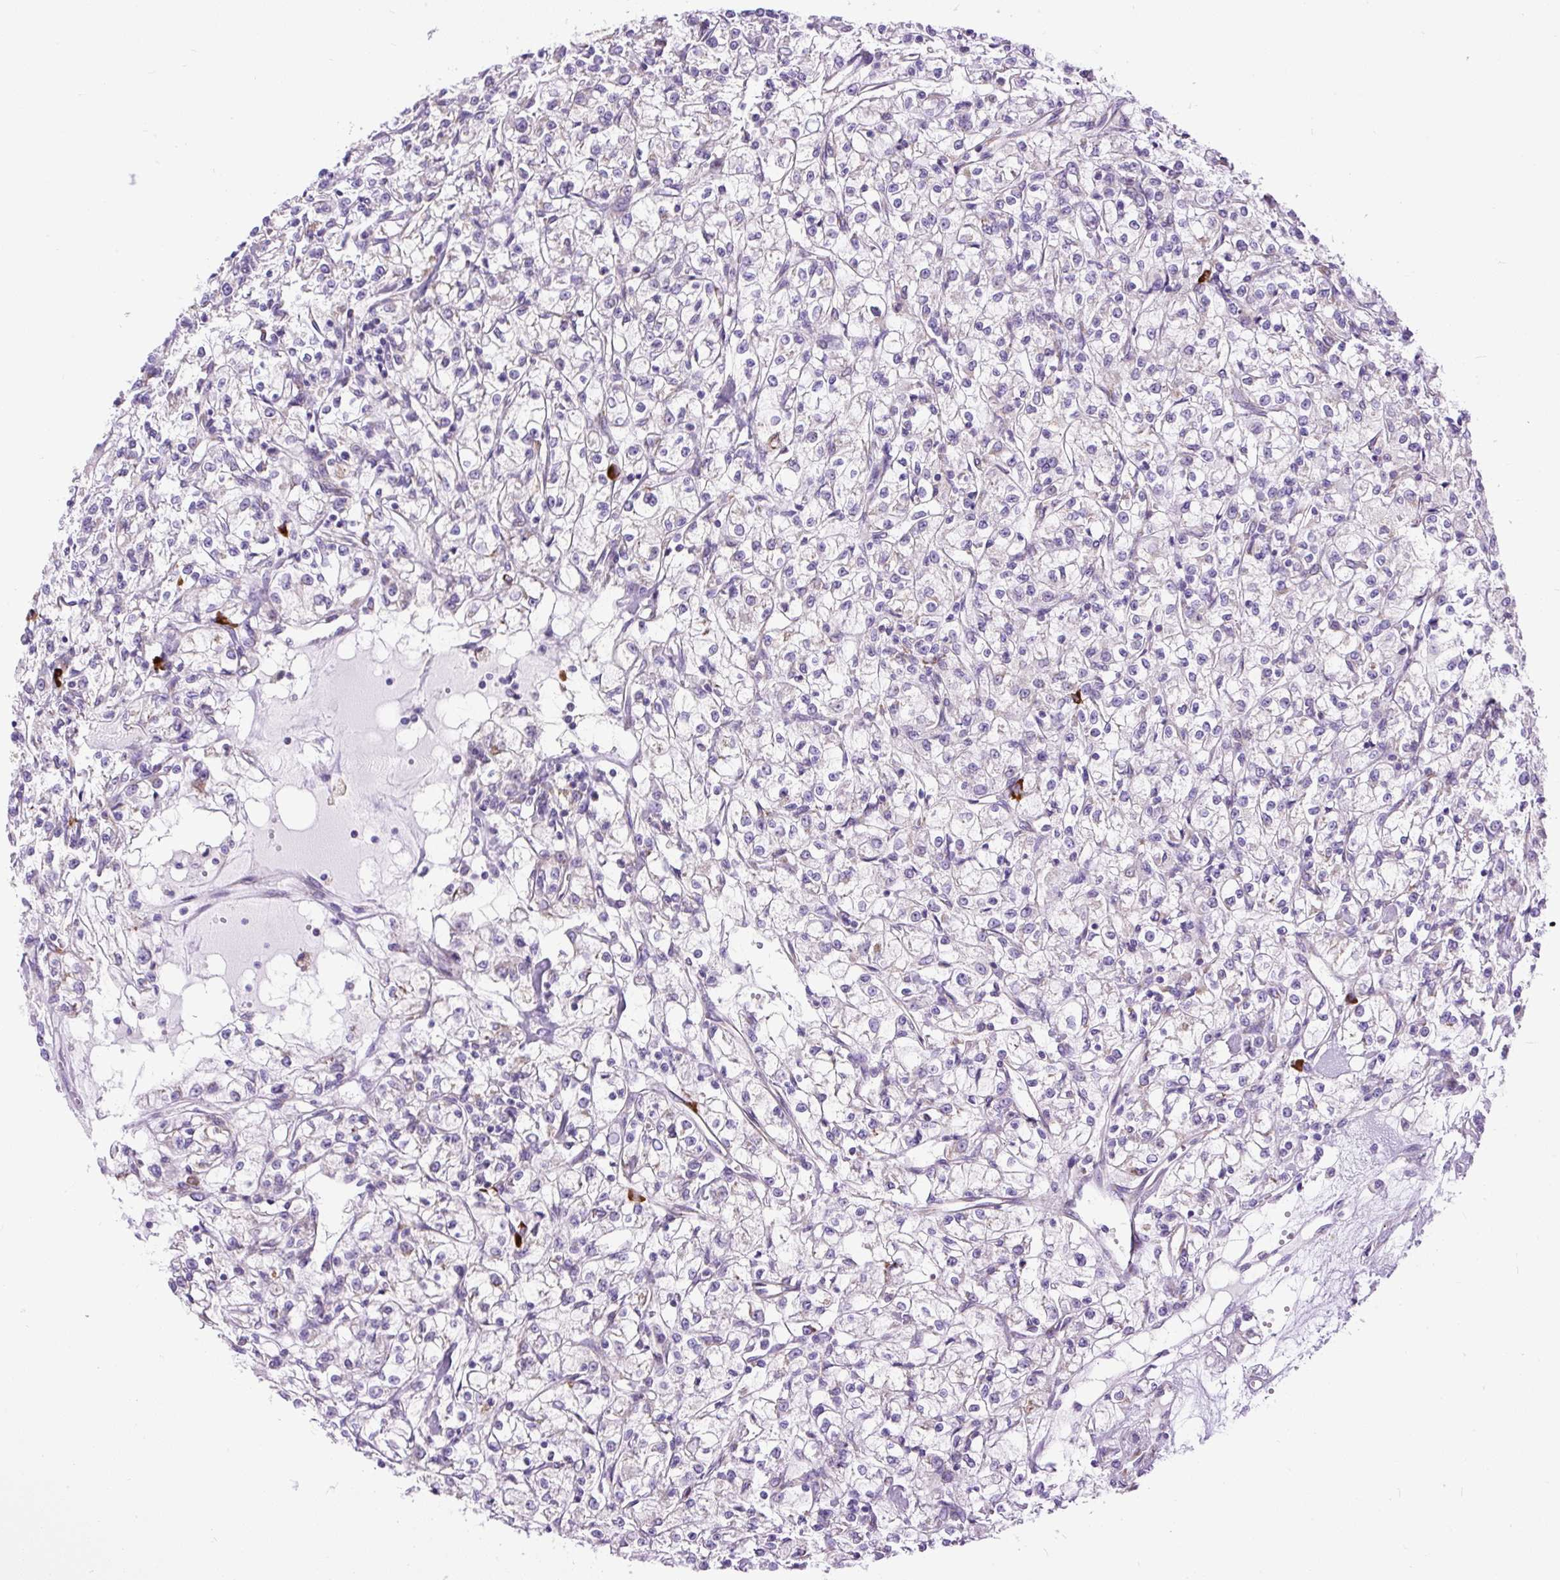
{"staining": {"intensity": "negative", "quantity": "none", "location": "none"}, "tissue": "renal cancer", "cell_type": "Tumor cells", "image_type": "cancer", "snomed": [{"axis": "morphology", "description": "Adenocarcinoma, NOS"}, {"axis": "topography", "description": "Kidney"}], "caption": "Renal cancer was stained to show a protein in brown. There is no significant staining in tumor cells.", "gene": "DDOST", "patient": {"sex": "female", "age": 59}}